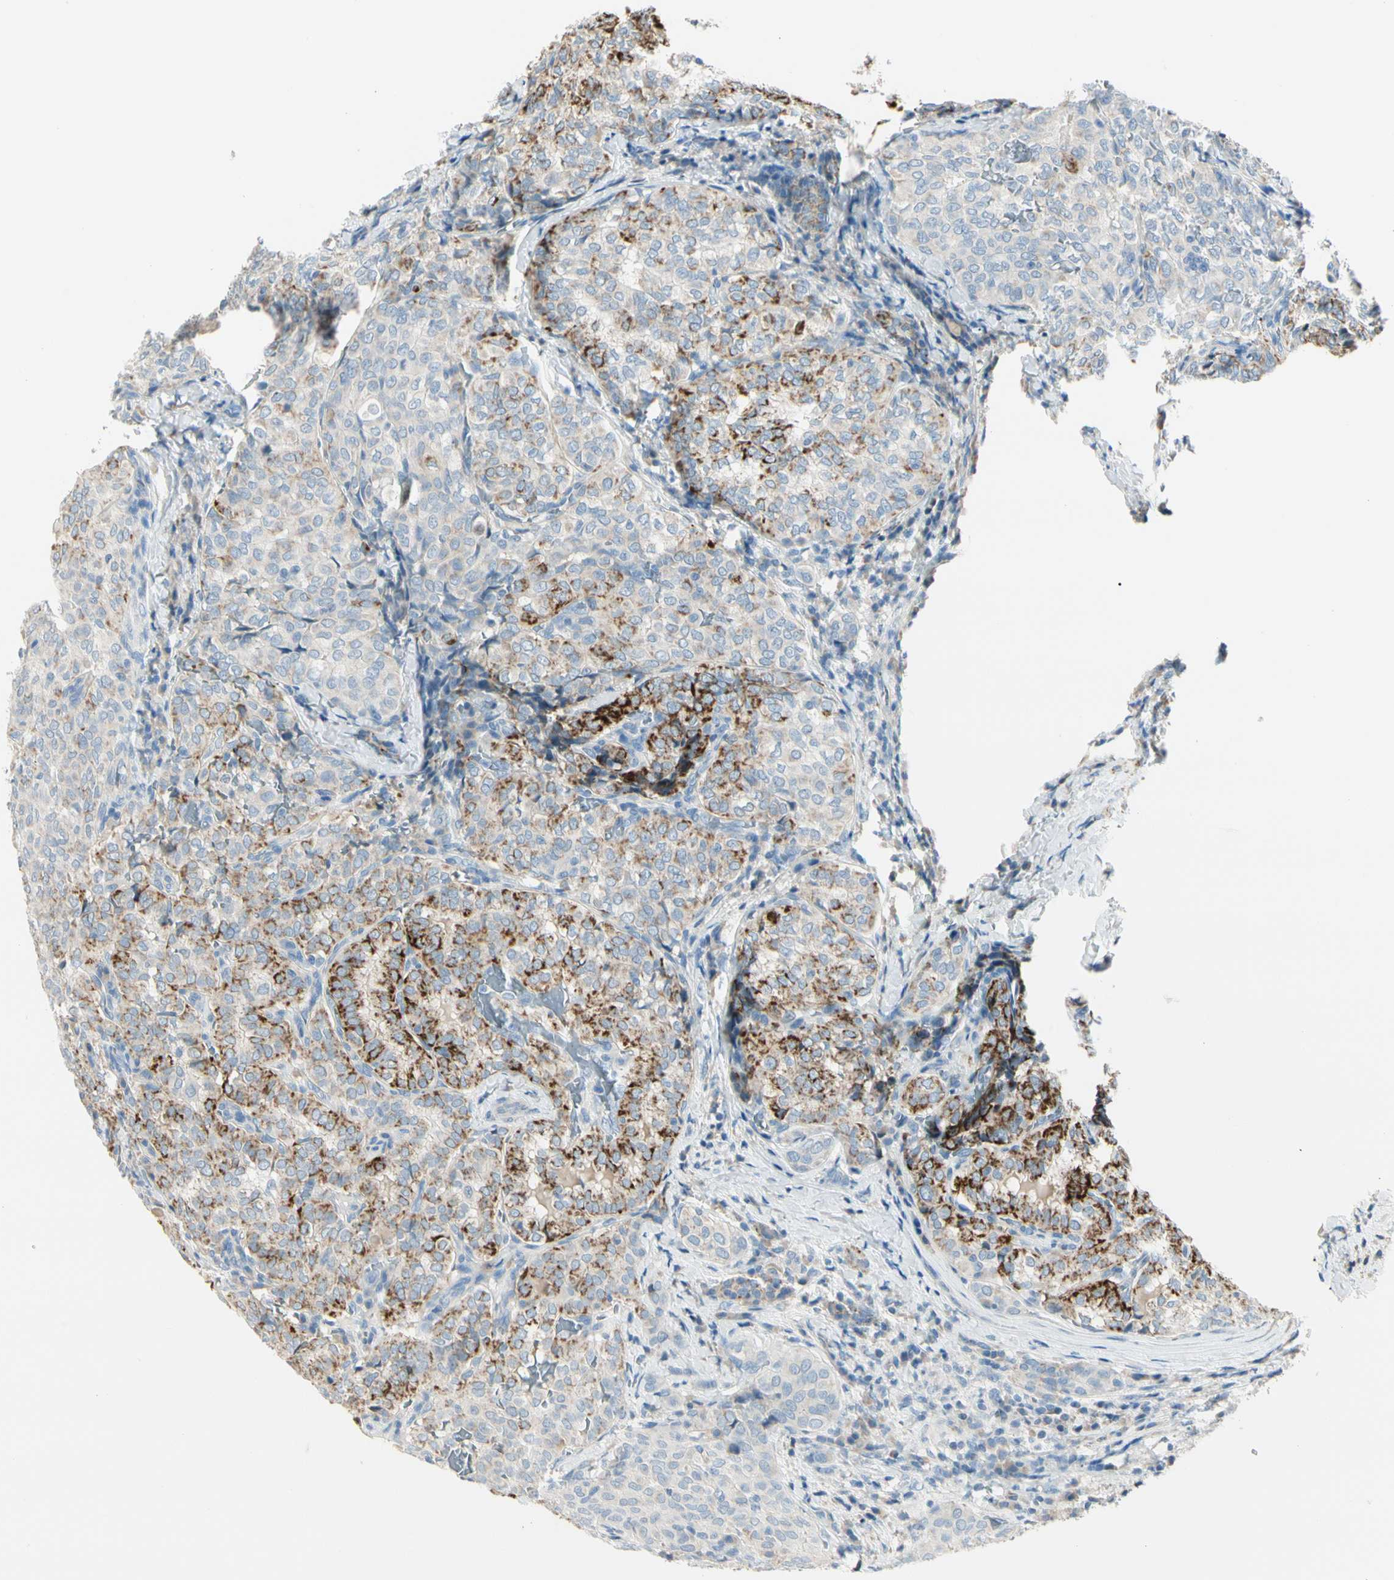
{"staining": {"intensity": "strong", "quantity": "25%-75%", "location": "cytoplasmic/membranous"}, "tissue": "thyroid cancer", "cell_type": "Tumor cells", "image_type": "cancer", "snomed": [{"axis": "morphology", "description": "Normal tissue, NOS"}, {"axis": "morphology", "description": "Papillary adenocarcinoma, NOS"}, {"axis": "topography", "description": "Thyroid gland"}], "caption": "Immunohistochemical staining of human papillary adenocarcinoma (thyroid) demonstrates high levels of strong cytoplasmic/membranous protein staining in about 25%-75% of tumor cells. (DAB IHC with brightfield microscopy, high magnification).", "gene": "SLC6A15", "patient": {"sex": "female", "age": 30}}